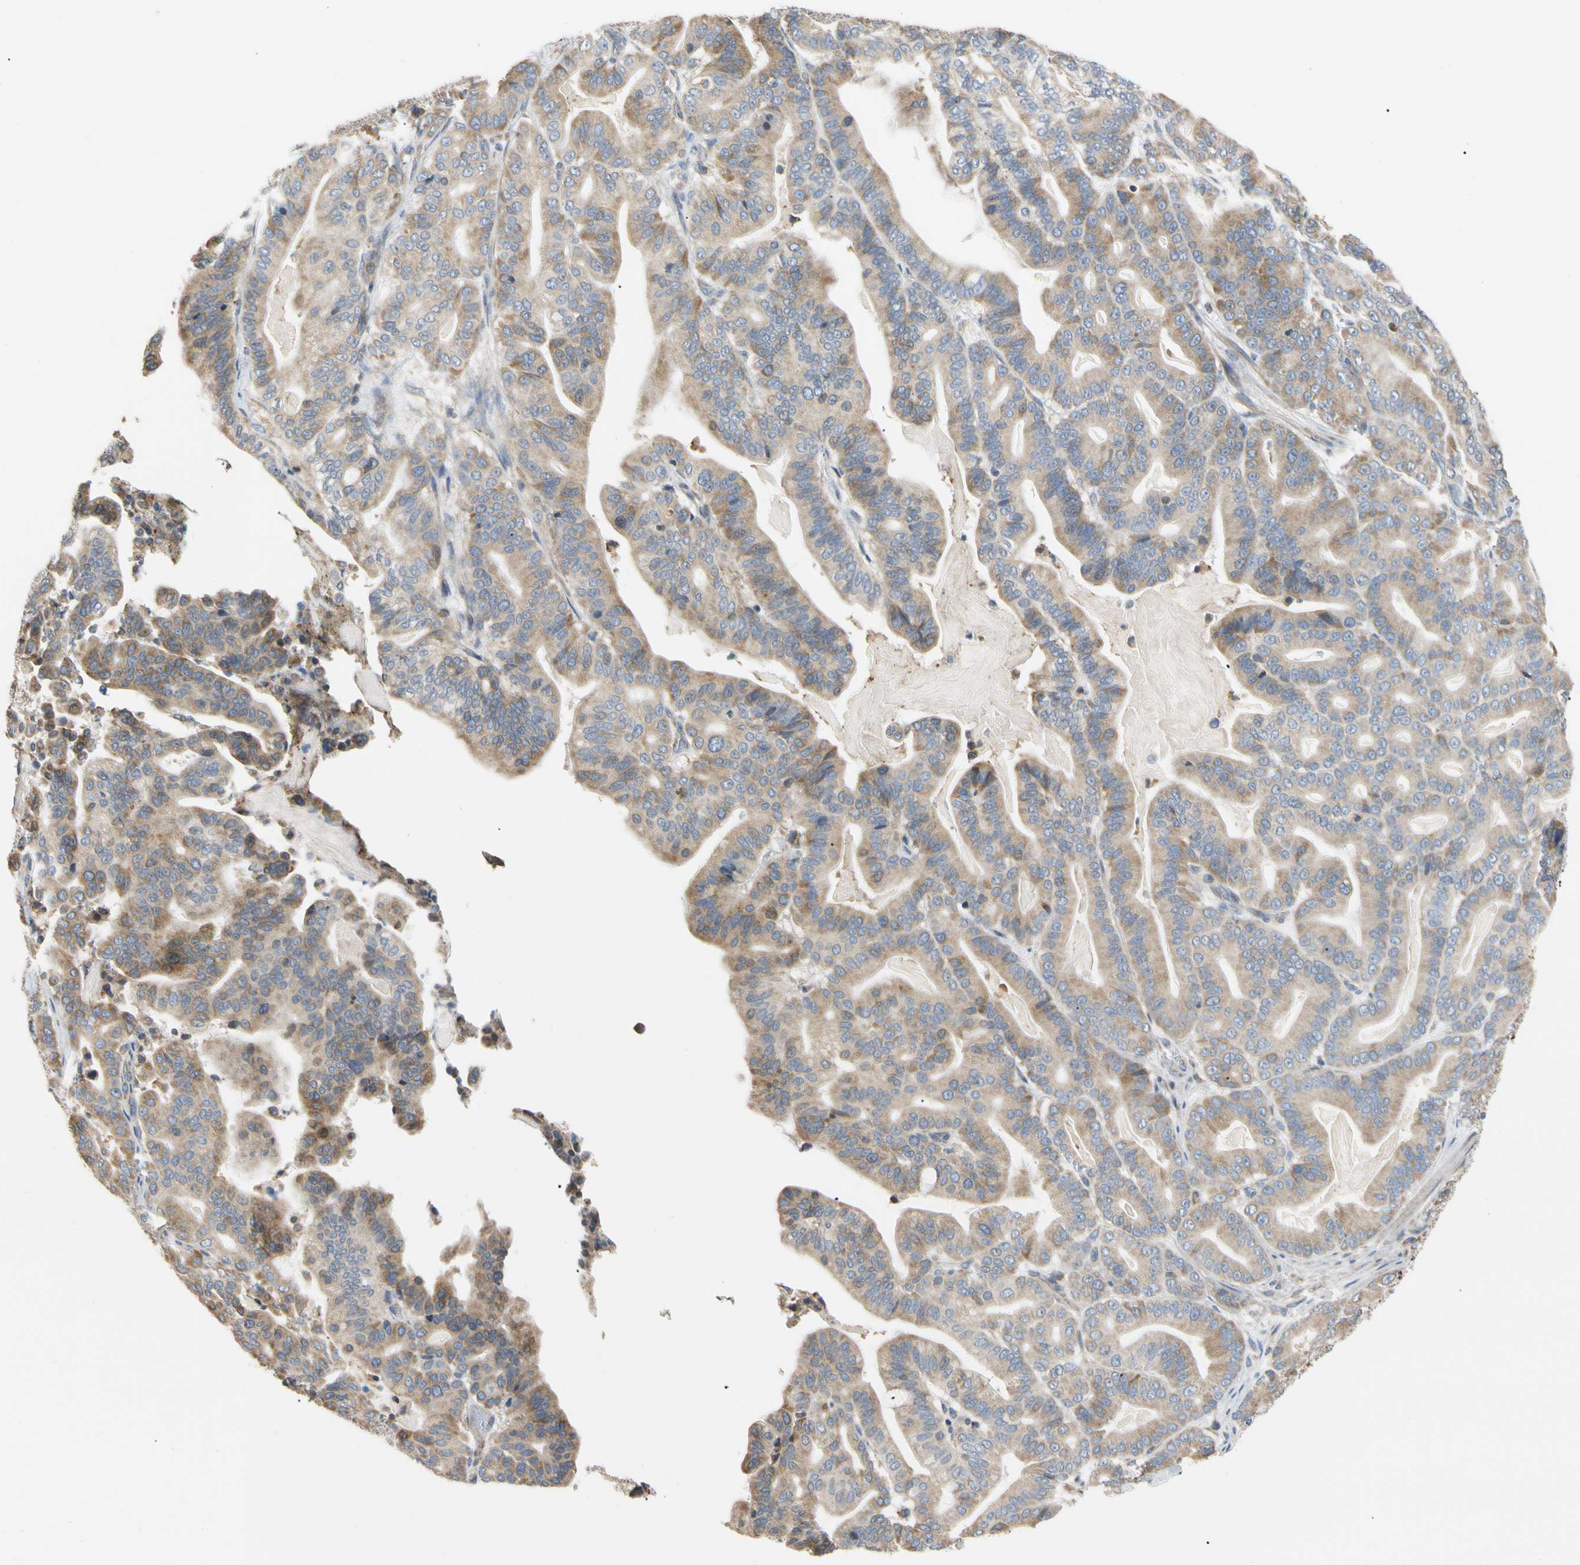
{"staining": {"intensity": "moderate", "quantity": ">75%", "location": "cytoplasmic/membranous"}, "tissue": "pancreatic cancer", "cell_type": "Tumor cells", "image_type": "cancer", "snomed": [{"axis": "morphology", "description": "Adenocarcinoma, NOS"}, {"axis": "topography", "description": "Pancreas"}], "caption": "The histopathology image demonstrates a brown stain indicating the presence of a protein in the cytoplasmic/membranous of tumor cells in pancreatic adenocarcinoma. The staining was performed using DAB, with brown indicating positive protein expression. Nuclei are stained blue with hematoxylin.", "gene": "PLGRKT", "patient": {"sex": "male", "age": 63}}